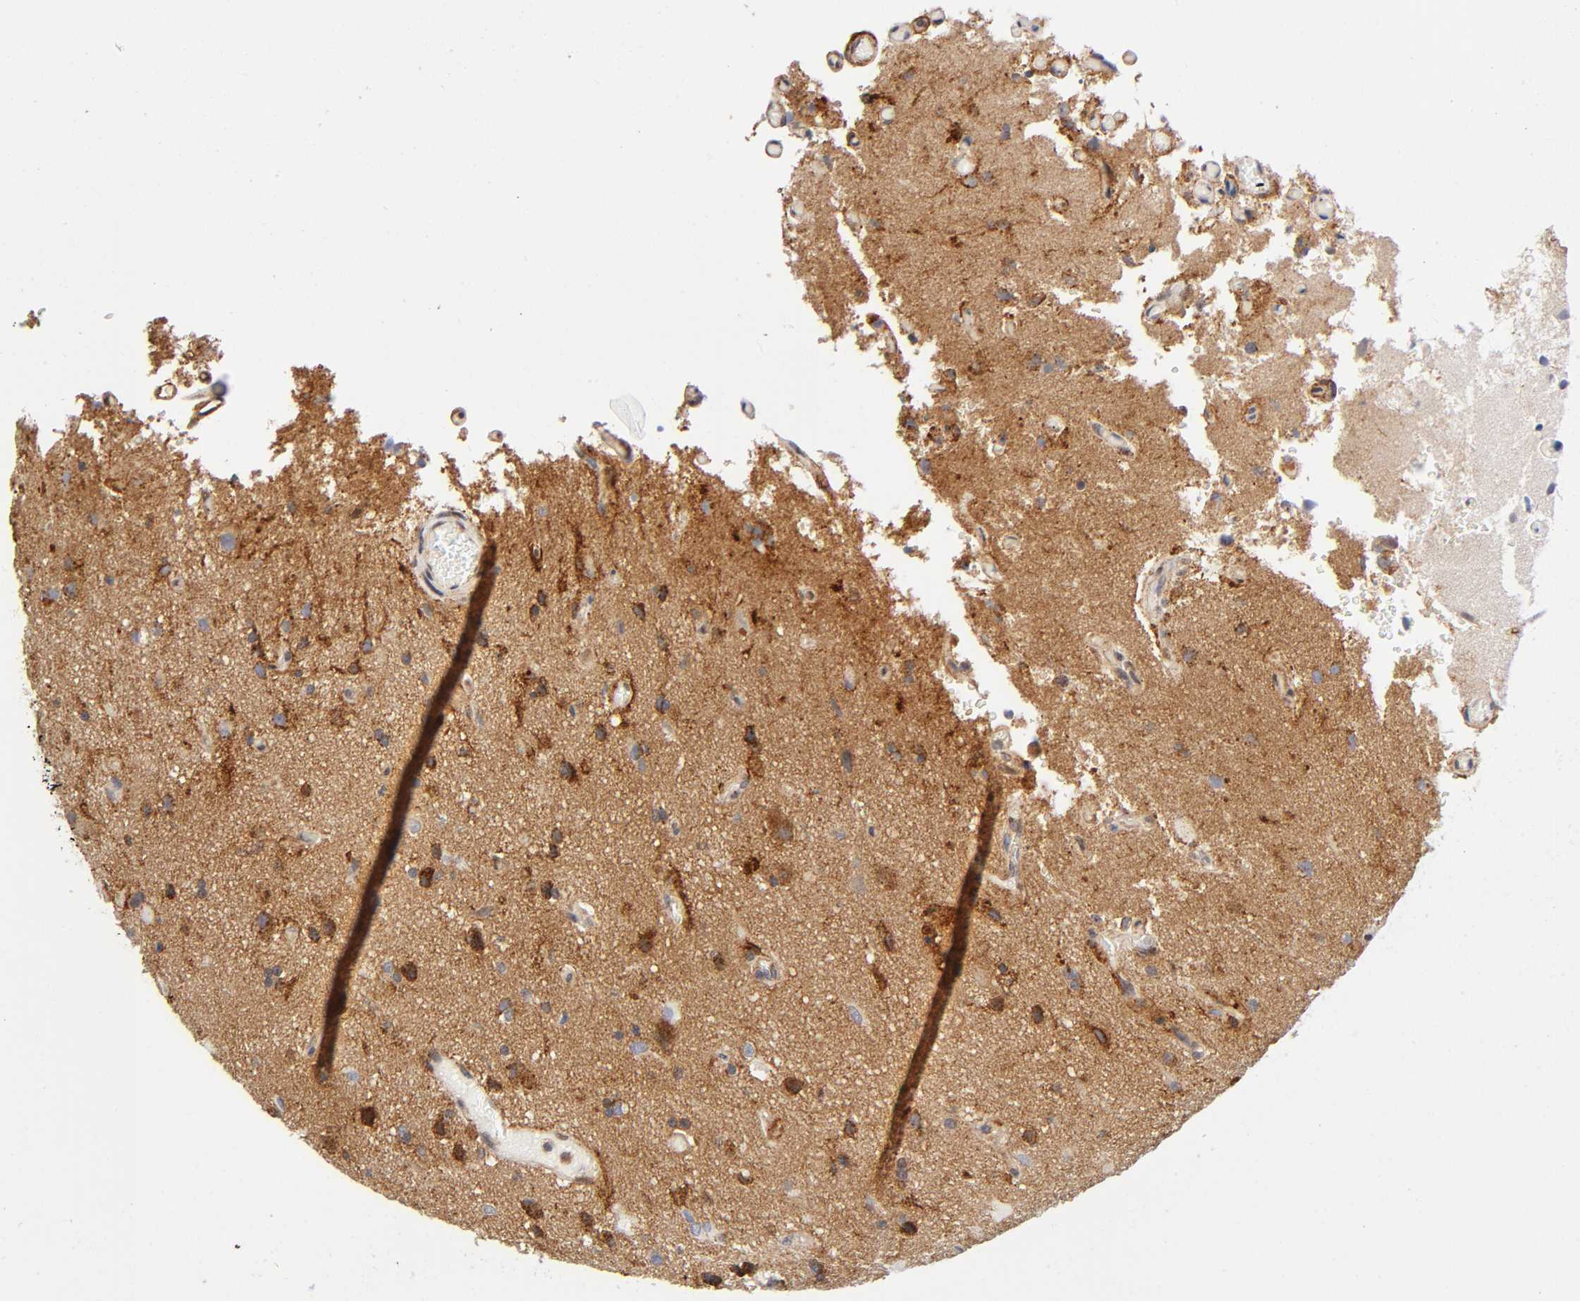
{"staining": {"intensity": "moderate", "quantity": "25%-75%", "location": "cytoplasmic/membranous"}, "tissue": "glioma", "cell_type": "Tumor cells", "image_type": "cancer", "snomed": [{"axis": "morphology", "description": "Glioma, malignant, High grade"}, {"axis": "topography", "description": "Brain"}], "caption": "Immunohistochemical staining of human malignant glioma (high-grade) shows medium levels of moderate cytoplasmic/membranous protein staining in approximately 25%-75% of tumor cells.", "gene": "ANXA7", "patient": {"sex": "male", "age": 47}}